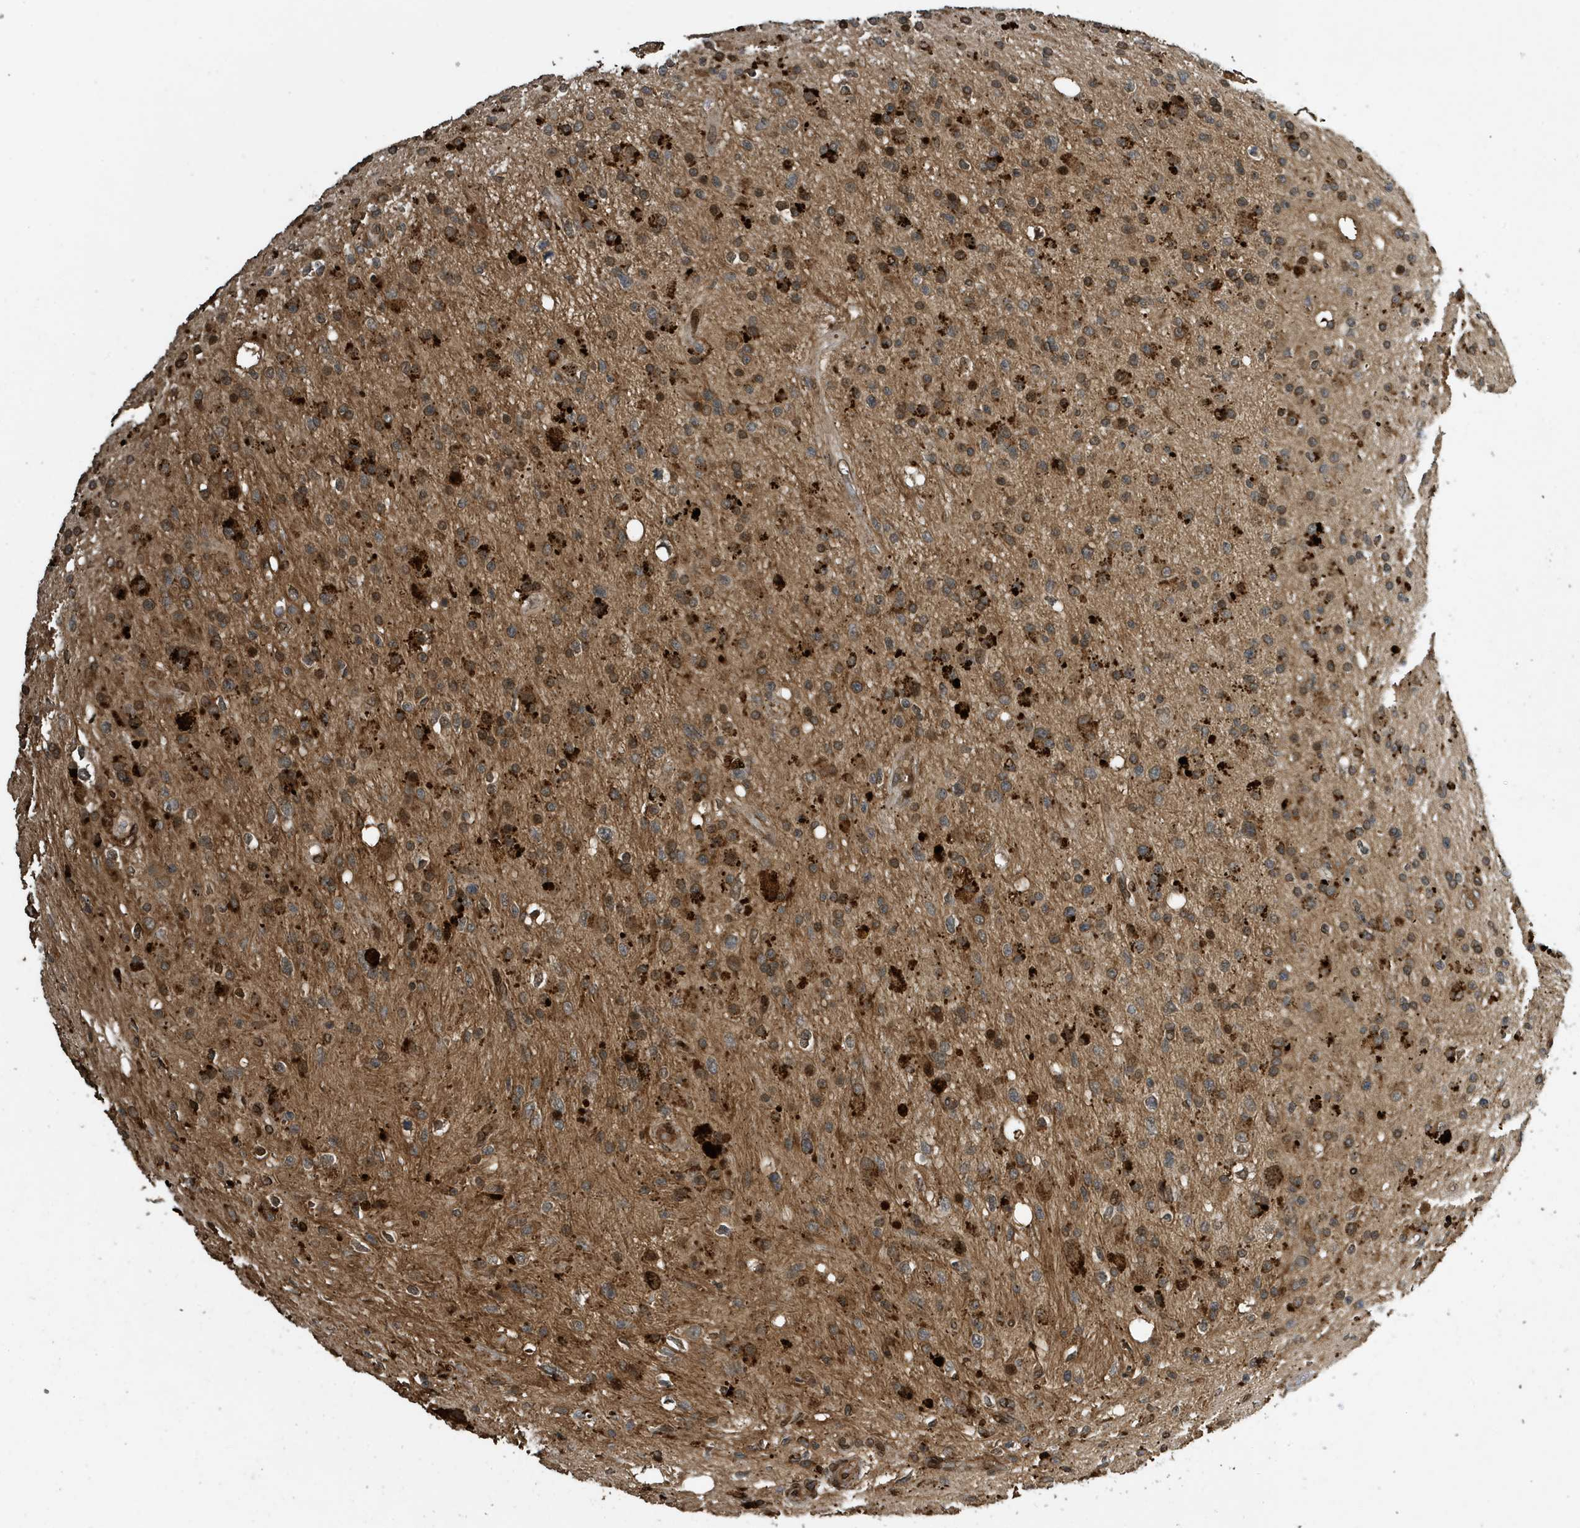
{"staining": {"intensity": "moderate", "quantity": "25%-75%", "location": "cytoplasmic/membranous"}, "tissue": "glioma", "cell_type": "Tumor cells", "image_type": "cancer", "snomed": [{"axis": "morphology", "description": "Glioma, malignant, High grade"}, {"axis": "topography", "description": "Brain"}], "caption": "IHC image of neoplastic tissue: human high-grade glioma (malignant) stained using immunohistochemistry (IHC) shows medium levels of moderate protein expression localized specifically in the cytoplasmic/membranous of tumor cells, appearing as a cytoplasmic/membranous brown color.", "gene": "DUSP18", "patient": {"sex": "male", "age": 33}}